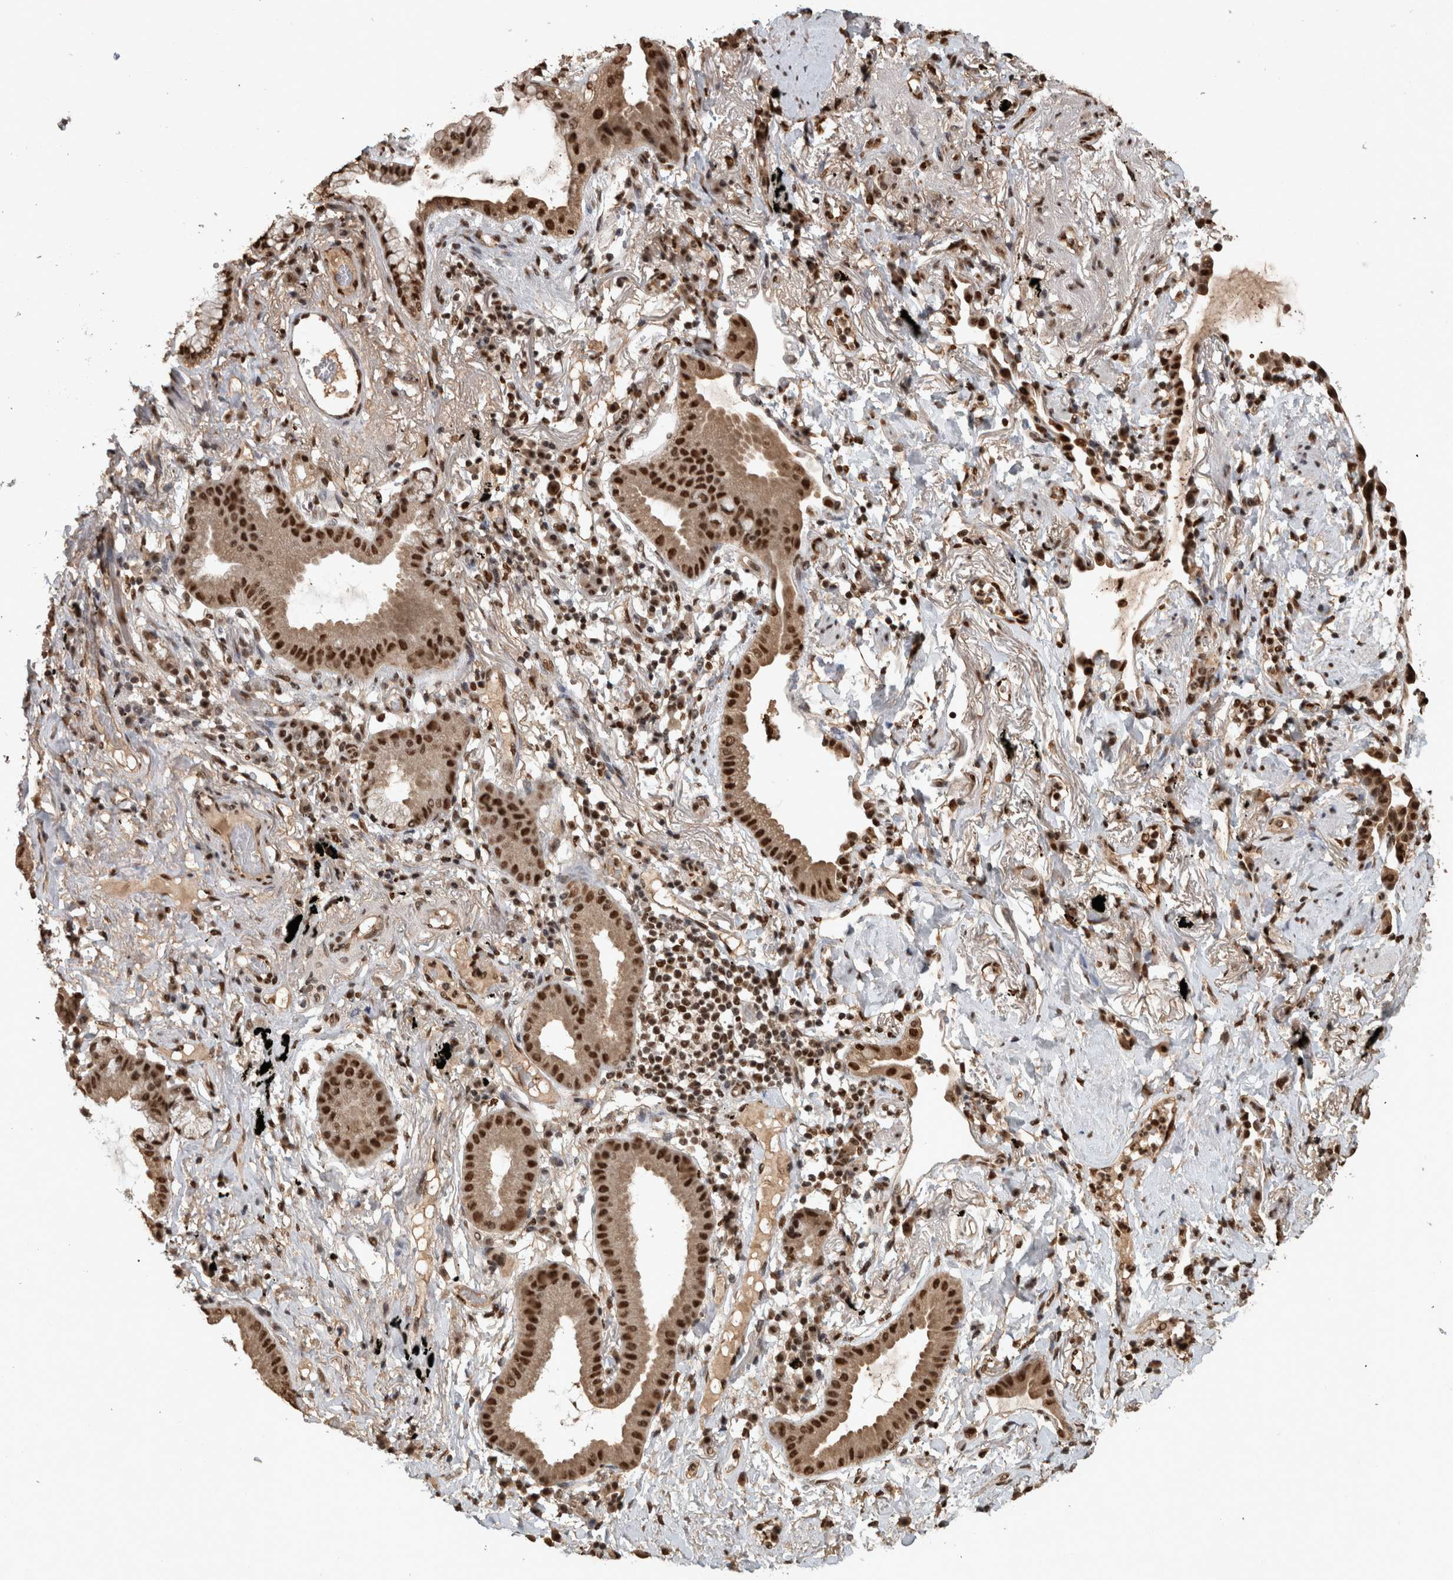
{"staining": {"intensity": "strong", "quantity": ">75%", "location": "nuclear"}, "tissue": "lung cancer", "cell_type": "Tumor cells", "image_type": "cancer", "snomed": [{"axis": "morphology", "description": "Adenocarcinoma, NOS"}, {"axis": "topography", "description": "Lung"}], "caption": "Immunohistochemistry (IHC) photomicrograph of lung cancer (adenocarcinoma) stained for a protein (brown), which shows high levels of strong nuclear expression in approximately >75% of tumor cells.", "gene": "RAD50", "patient": {"sex": "female", "age": 70}}